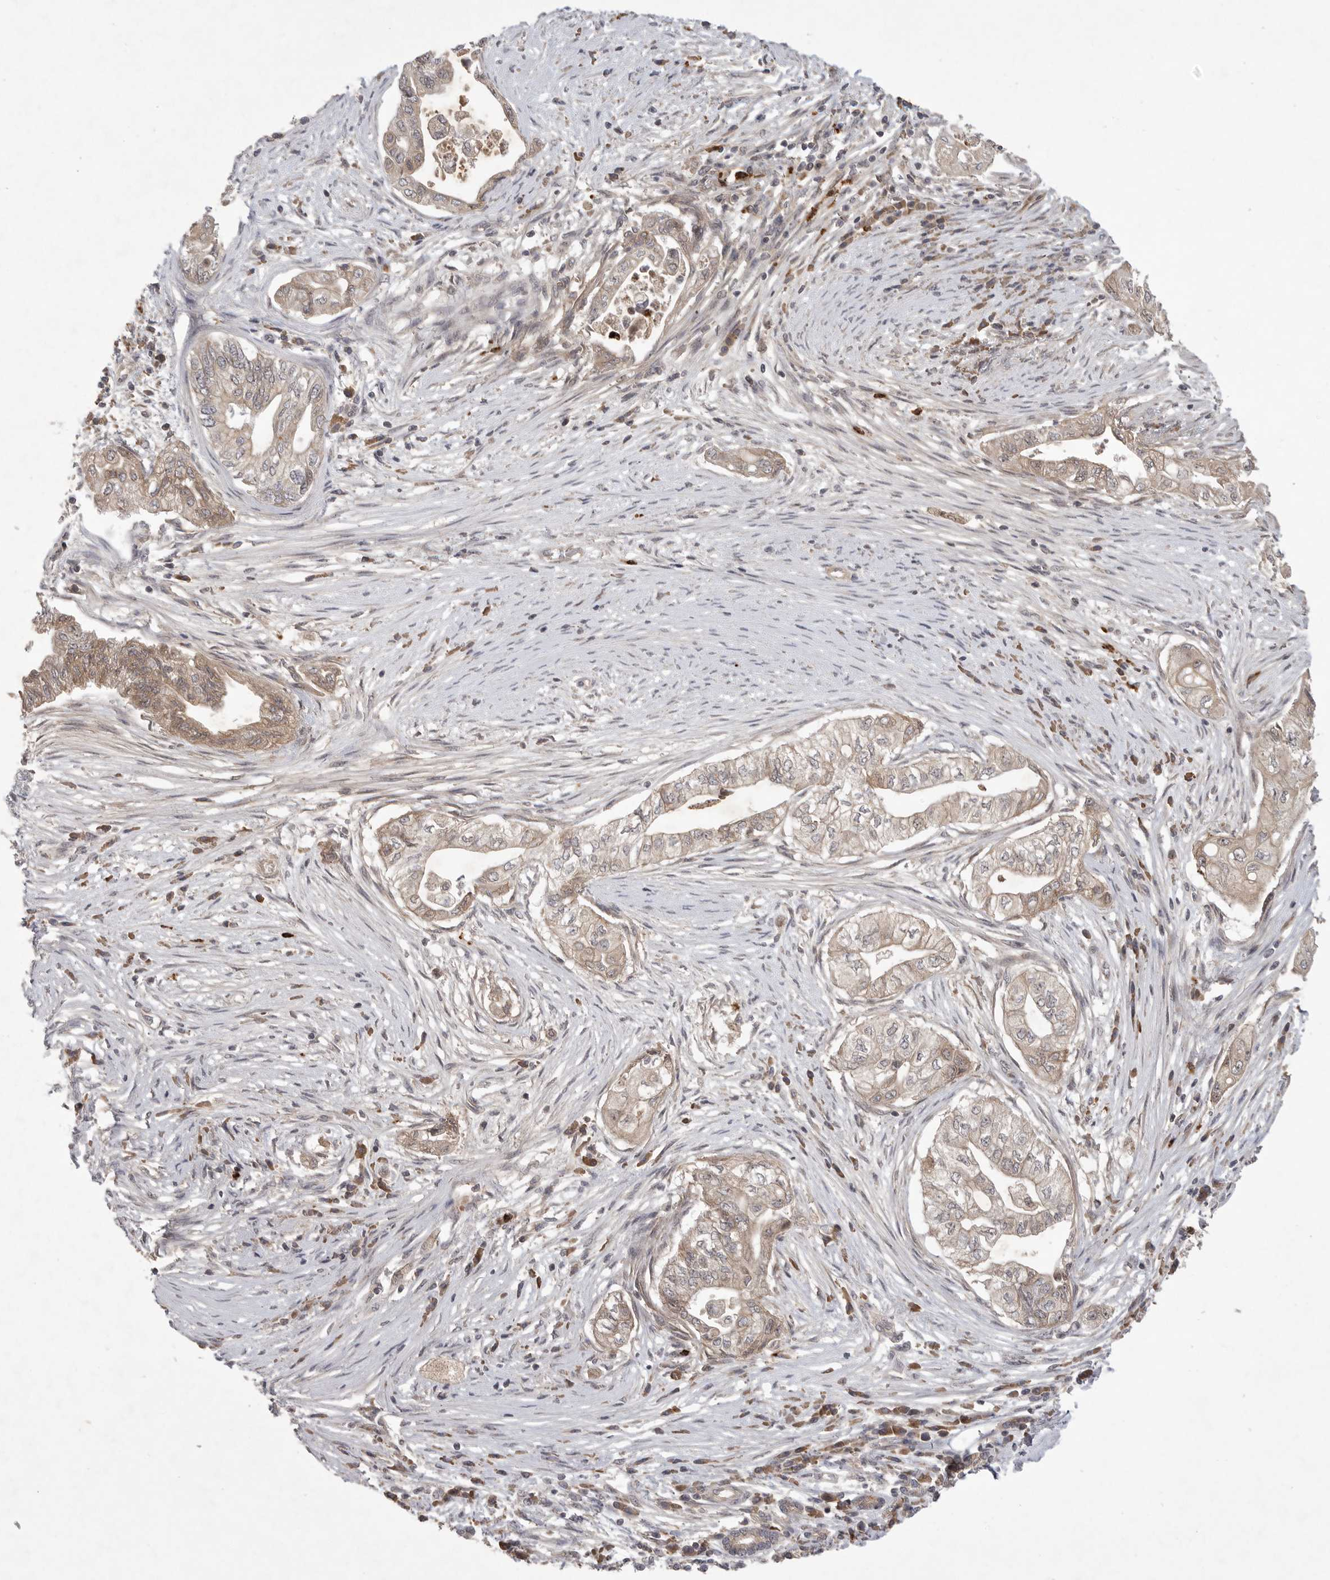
{"staining": {"intensity": "weak", "quantity": ">75%", "location": "cytoplasmic/membranous"}, "tissue": "pancreatic cancer", "cell_type": "Tumor cells", "image_type": "cancer", "snomed": [{"axis": "morphology", "description": "Adenocarcinoma, NOS"}, {"axis": "topography", "description": "Pancreas"}], "caption": "Pancreatic cancer tissue exhibits weak cytoplasmic/membranous staining in approximately >75% of tumor cells", "gene": "UBE3D", "patient": {"sex": "male", "age": 72}}